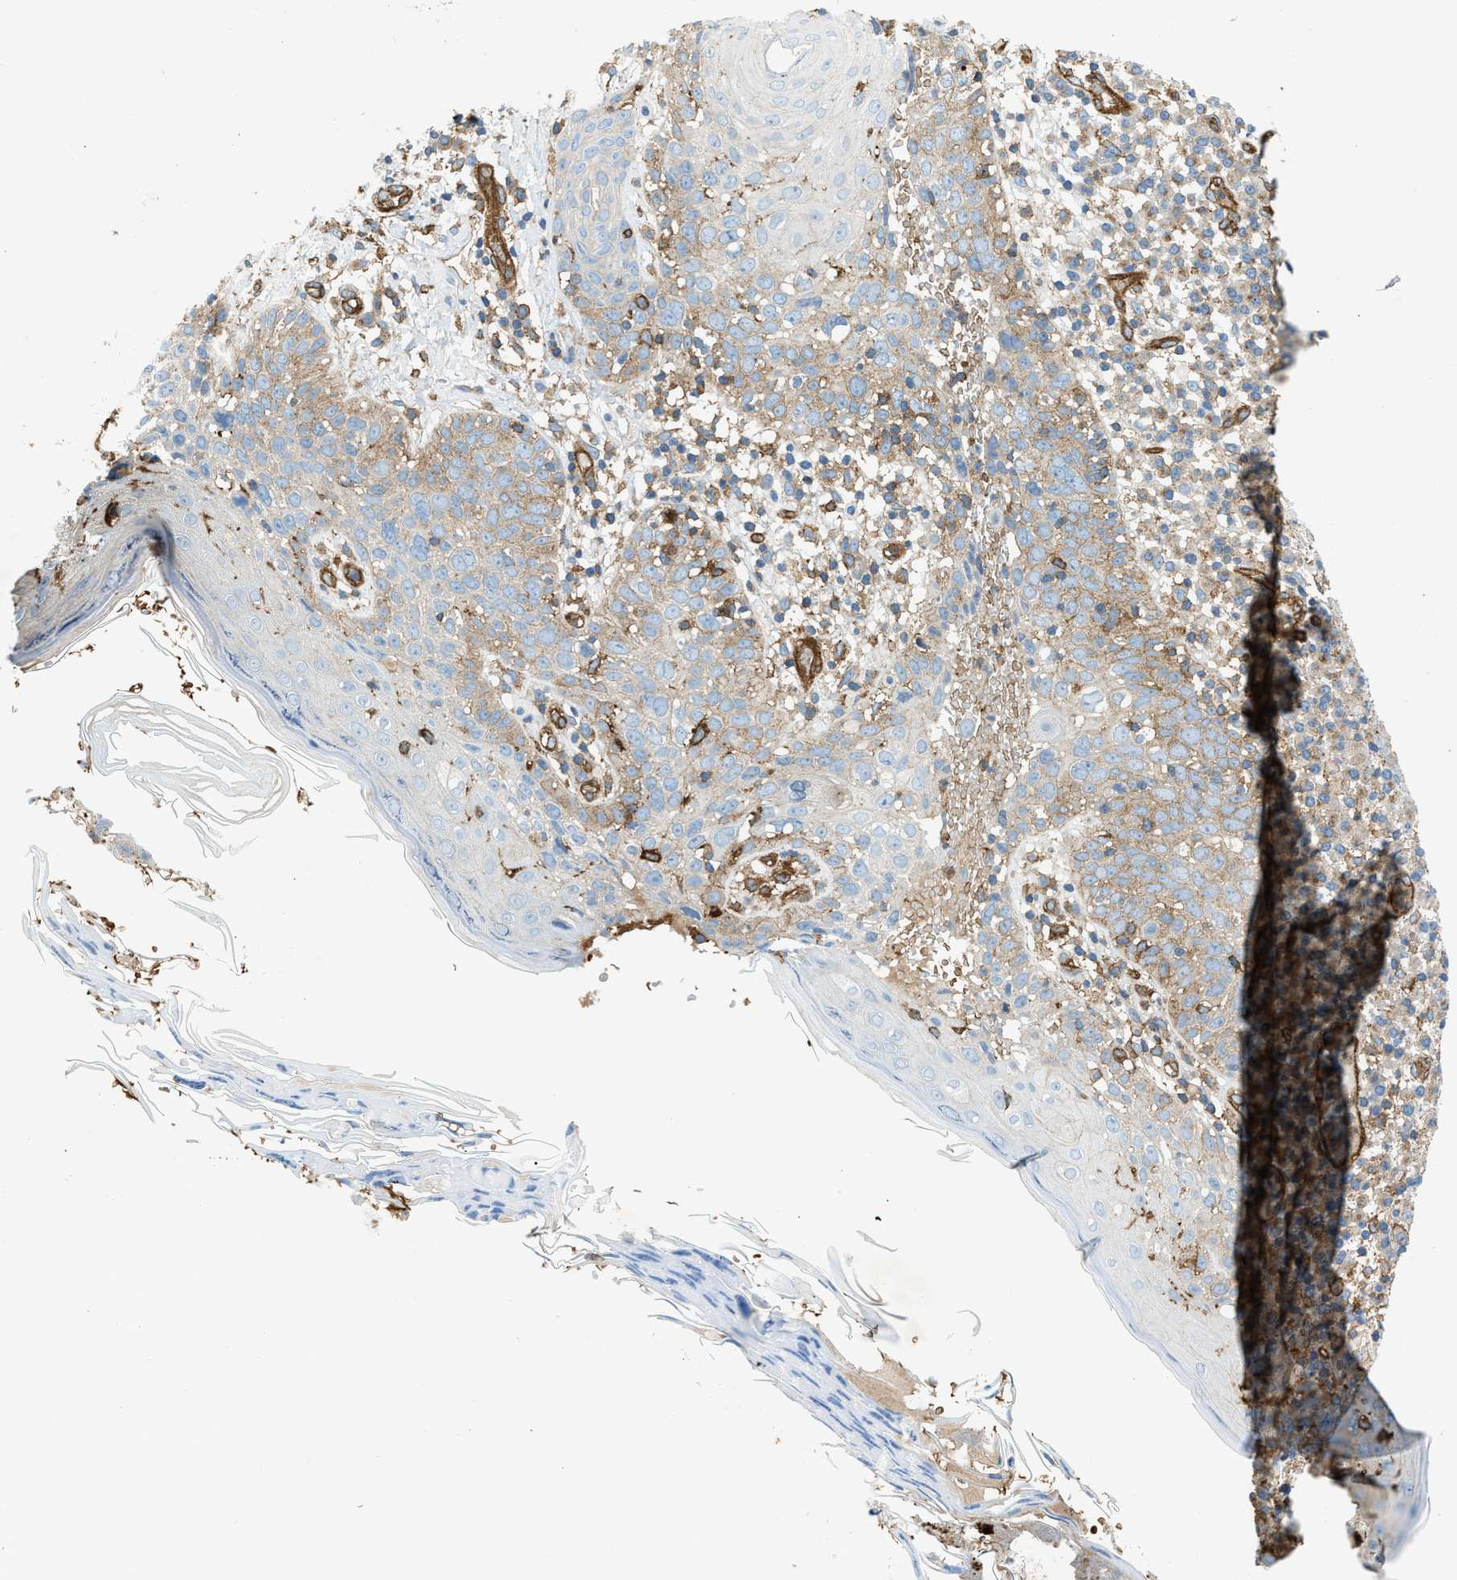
{"staining": {"intensity": "weak", "quantity": "<25%", "location": "cytoplasmic/membranous"}, "tissue": "skin cancer", "cell_type": "Tumor cells", "image_type": "cancer", "snomed": [{"axis": "morphology", "description": "Squamous cell carcinoma in situ, NOS"}, {"axis": "morphology", "description": "Squamous cell carcinoma, NOS"}, {"axis": "topography", "description": "Skin"}], "caption": "Tumor cells show no significant protein positivity in skin cancer (squamous cell carcinoma). (Brightfield microscopy of DAB immunohistochemistry (IHC) at high magnification).", "gene": "HIP1", "patient": {"sex": "male", "age": 93}}